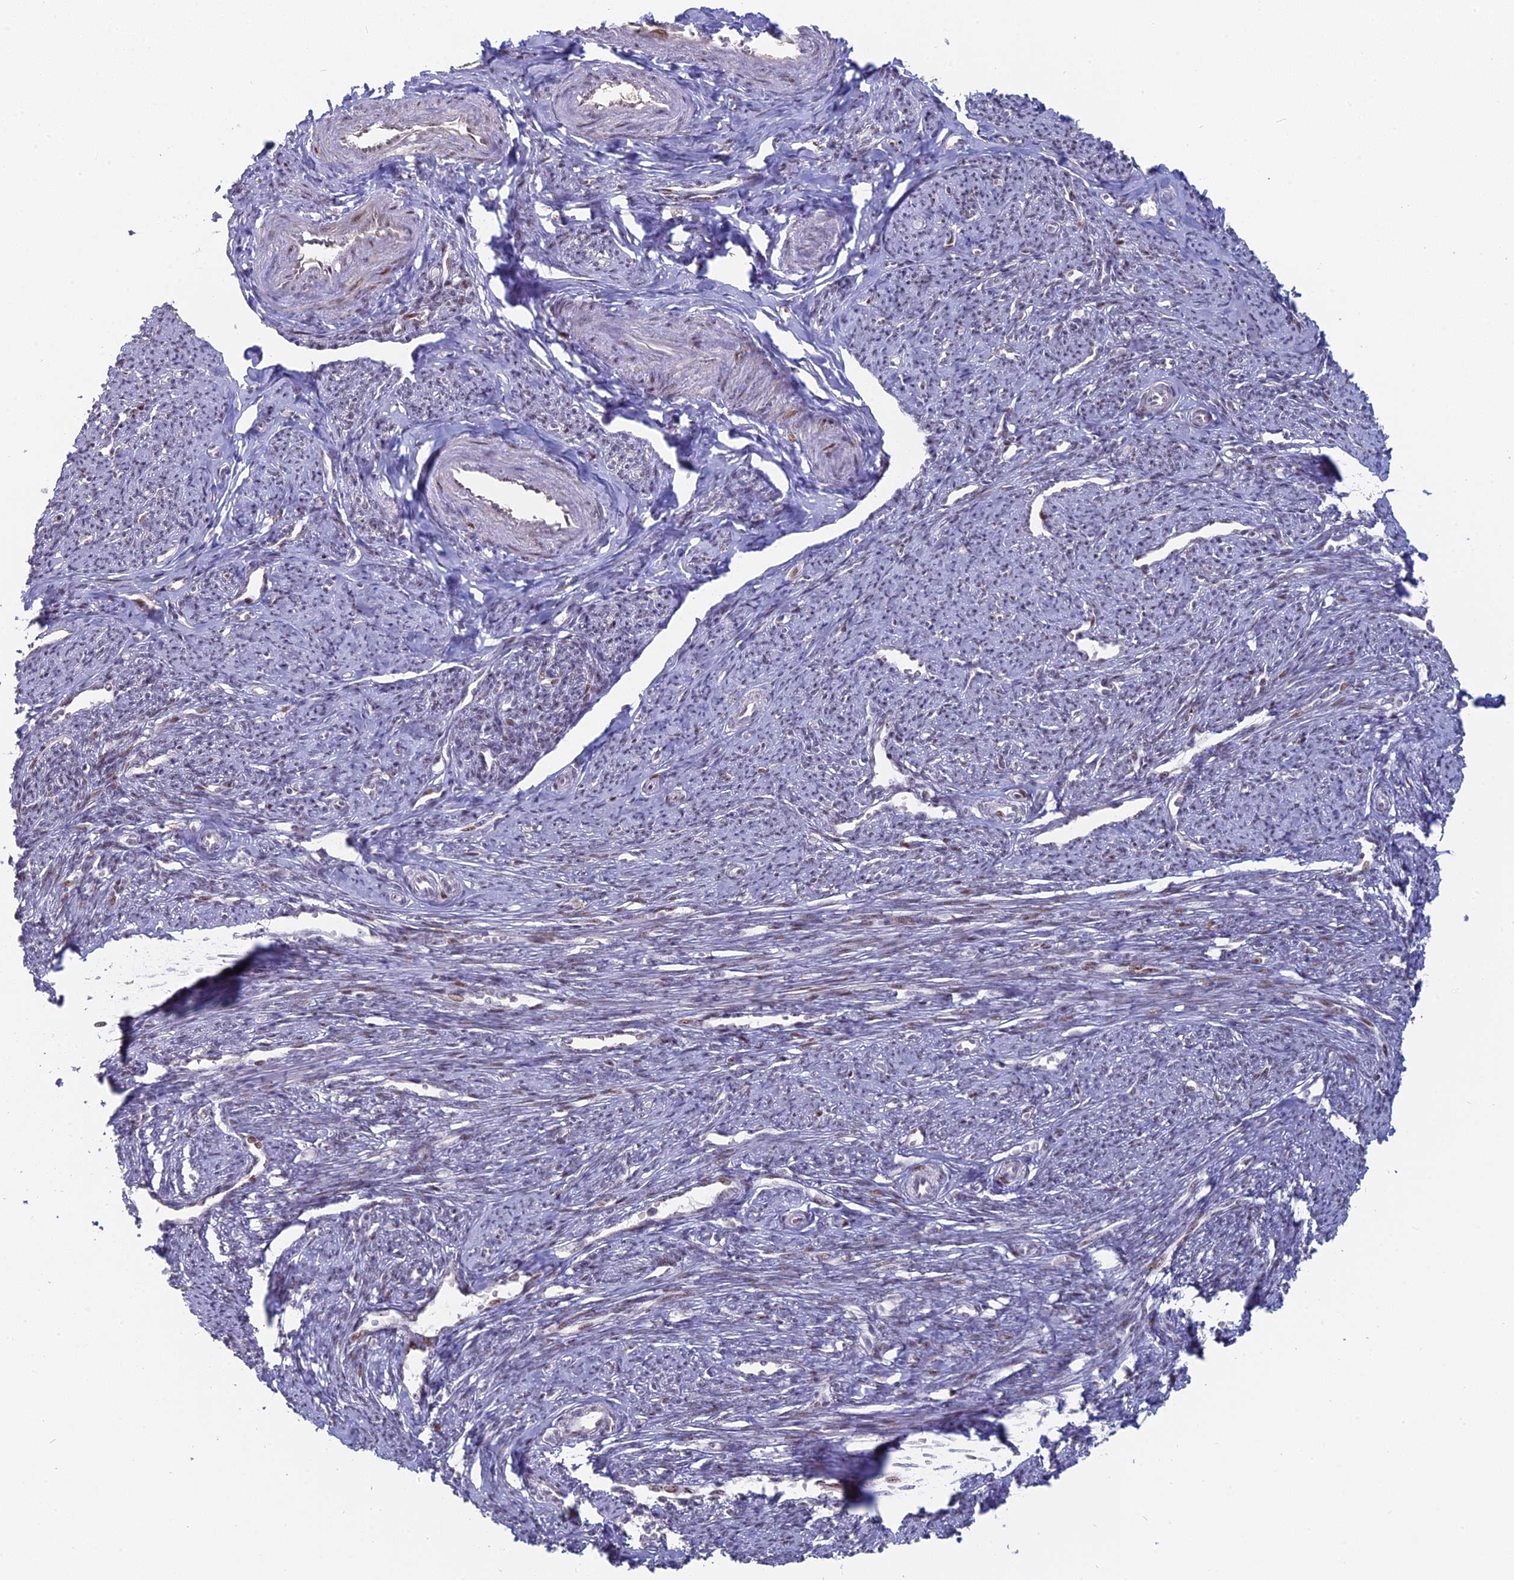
{"staining": {"intensity": "moderate", "quantity": "25%-75%", "location": "nuclear"}, "tissue": "smooth muscle", "cell_type": "Smooth muscle cells", "image_type": "normal", "snomed": [{"axis": "morphology", "description": "Normal tissue, NOS"}, {"axis": "topography", "description": "Smooth muscle"}, {"axis": "topography", "description": "Uterus"}], "caption": "About 25%-75% of smooth muscle cells in unremarkable human smooth muscle reveal moderate nuclear protein positivity as visualized by brown immunohistochemical staining.", "gene": "FAM131A", "patient": {"sex": "female", "age": 59}}